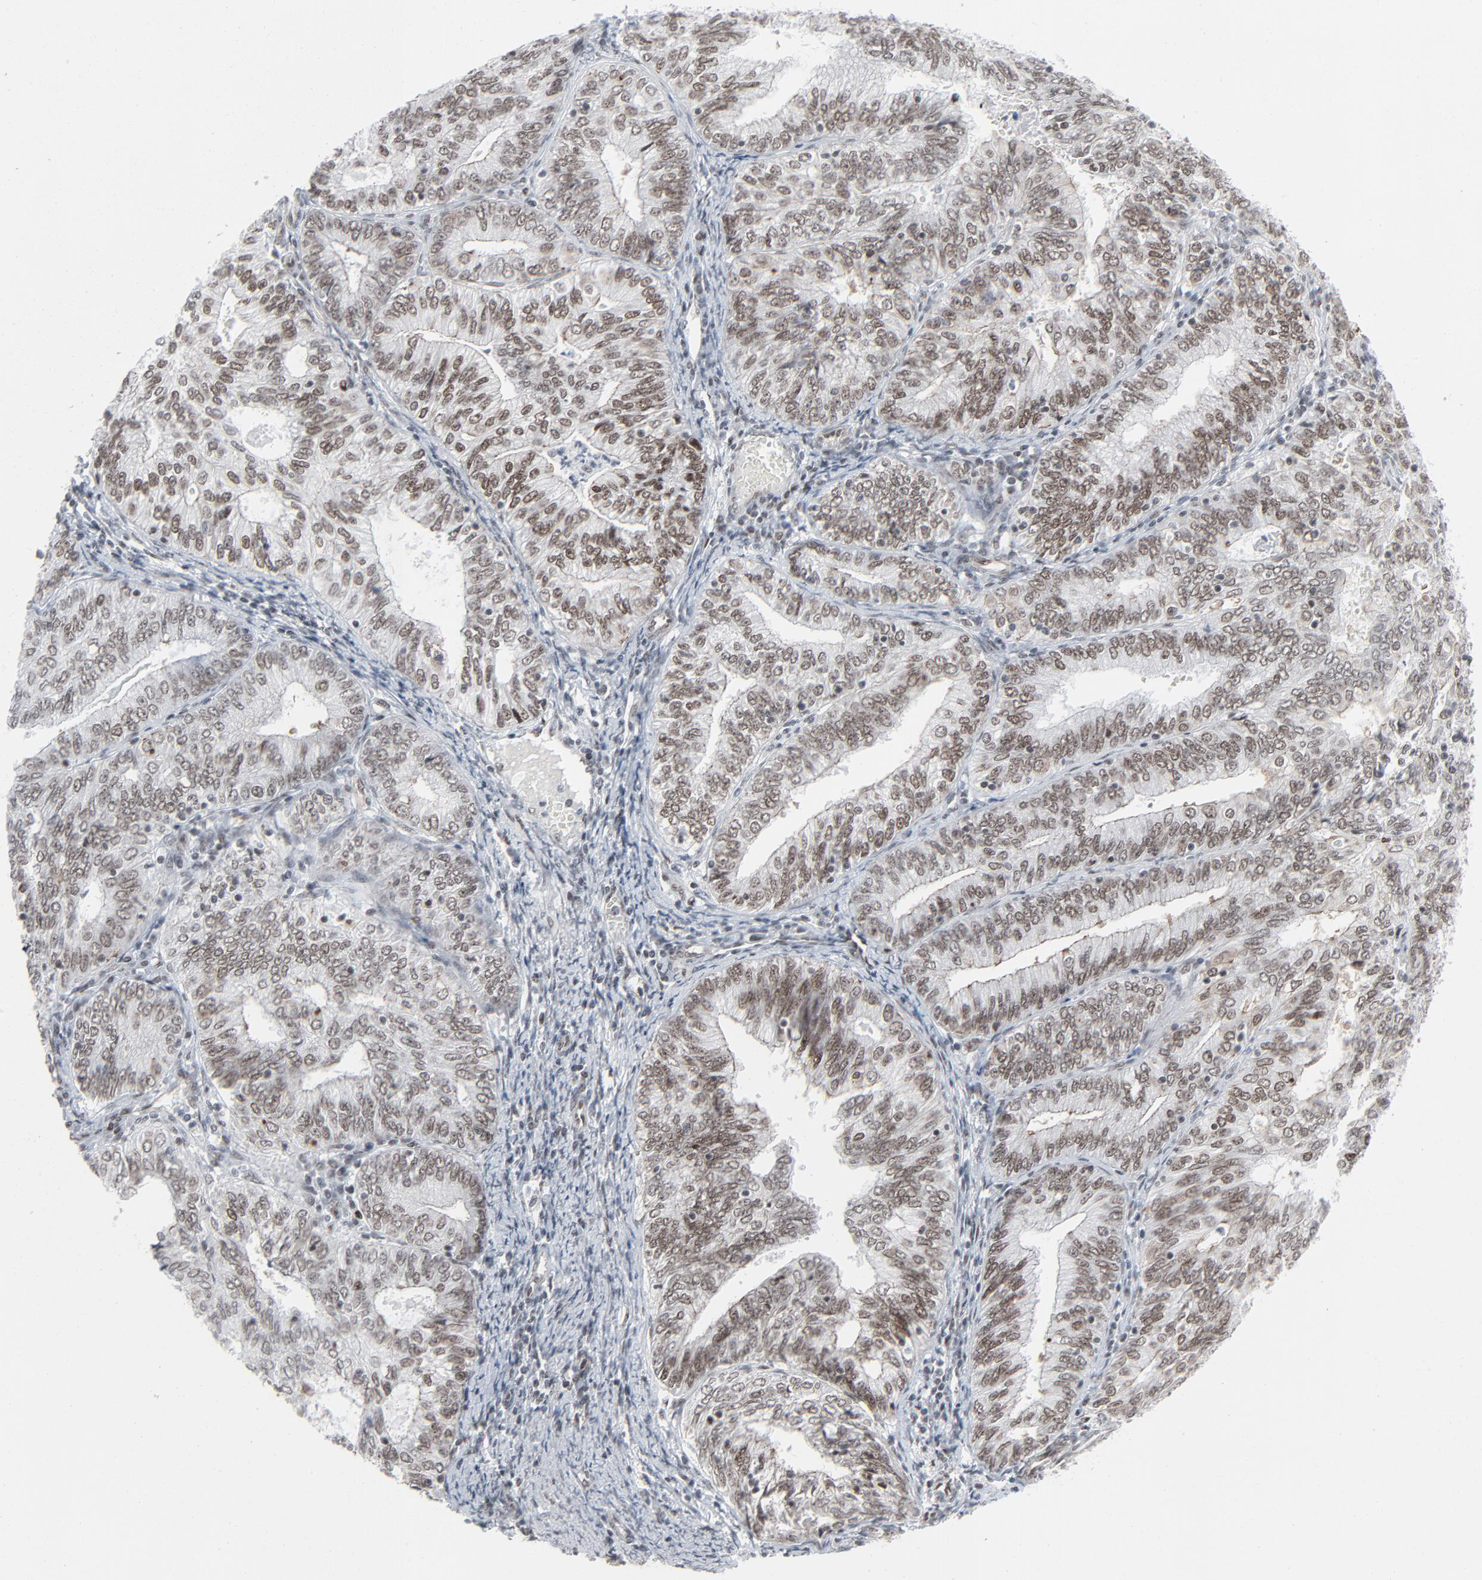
{"staining": {"intensity": "moderate", "quantity": ">75%", "location": "nuclear"}, "tissue": "endometrial cancer", "cell_type": "Tumor cells", "image_type": "cancer", "snomed": [{"axis": "morphology", "description": "Adenocarcinoma, NOS"}, {"axis": "topography", "description": "Endometrium"}], "caption": "Immunohistochemistry (IHC) histopathology image of neoplastic tissue: human endometrial cancer stained using IHC displays medium levels of moderate protein expression localized specifically in the nuclear of tumor cells, appearing as a nuclear brown color.", "gene": "FBXO28", "patient": {"sex": "female", "age": 69}}